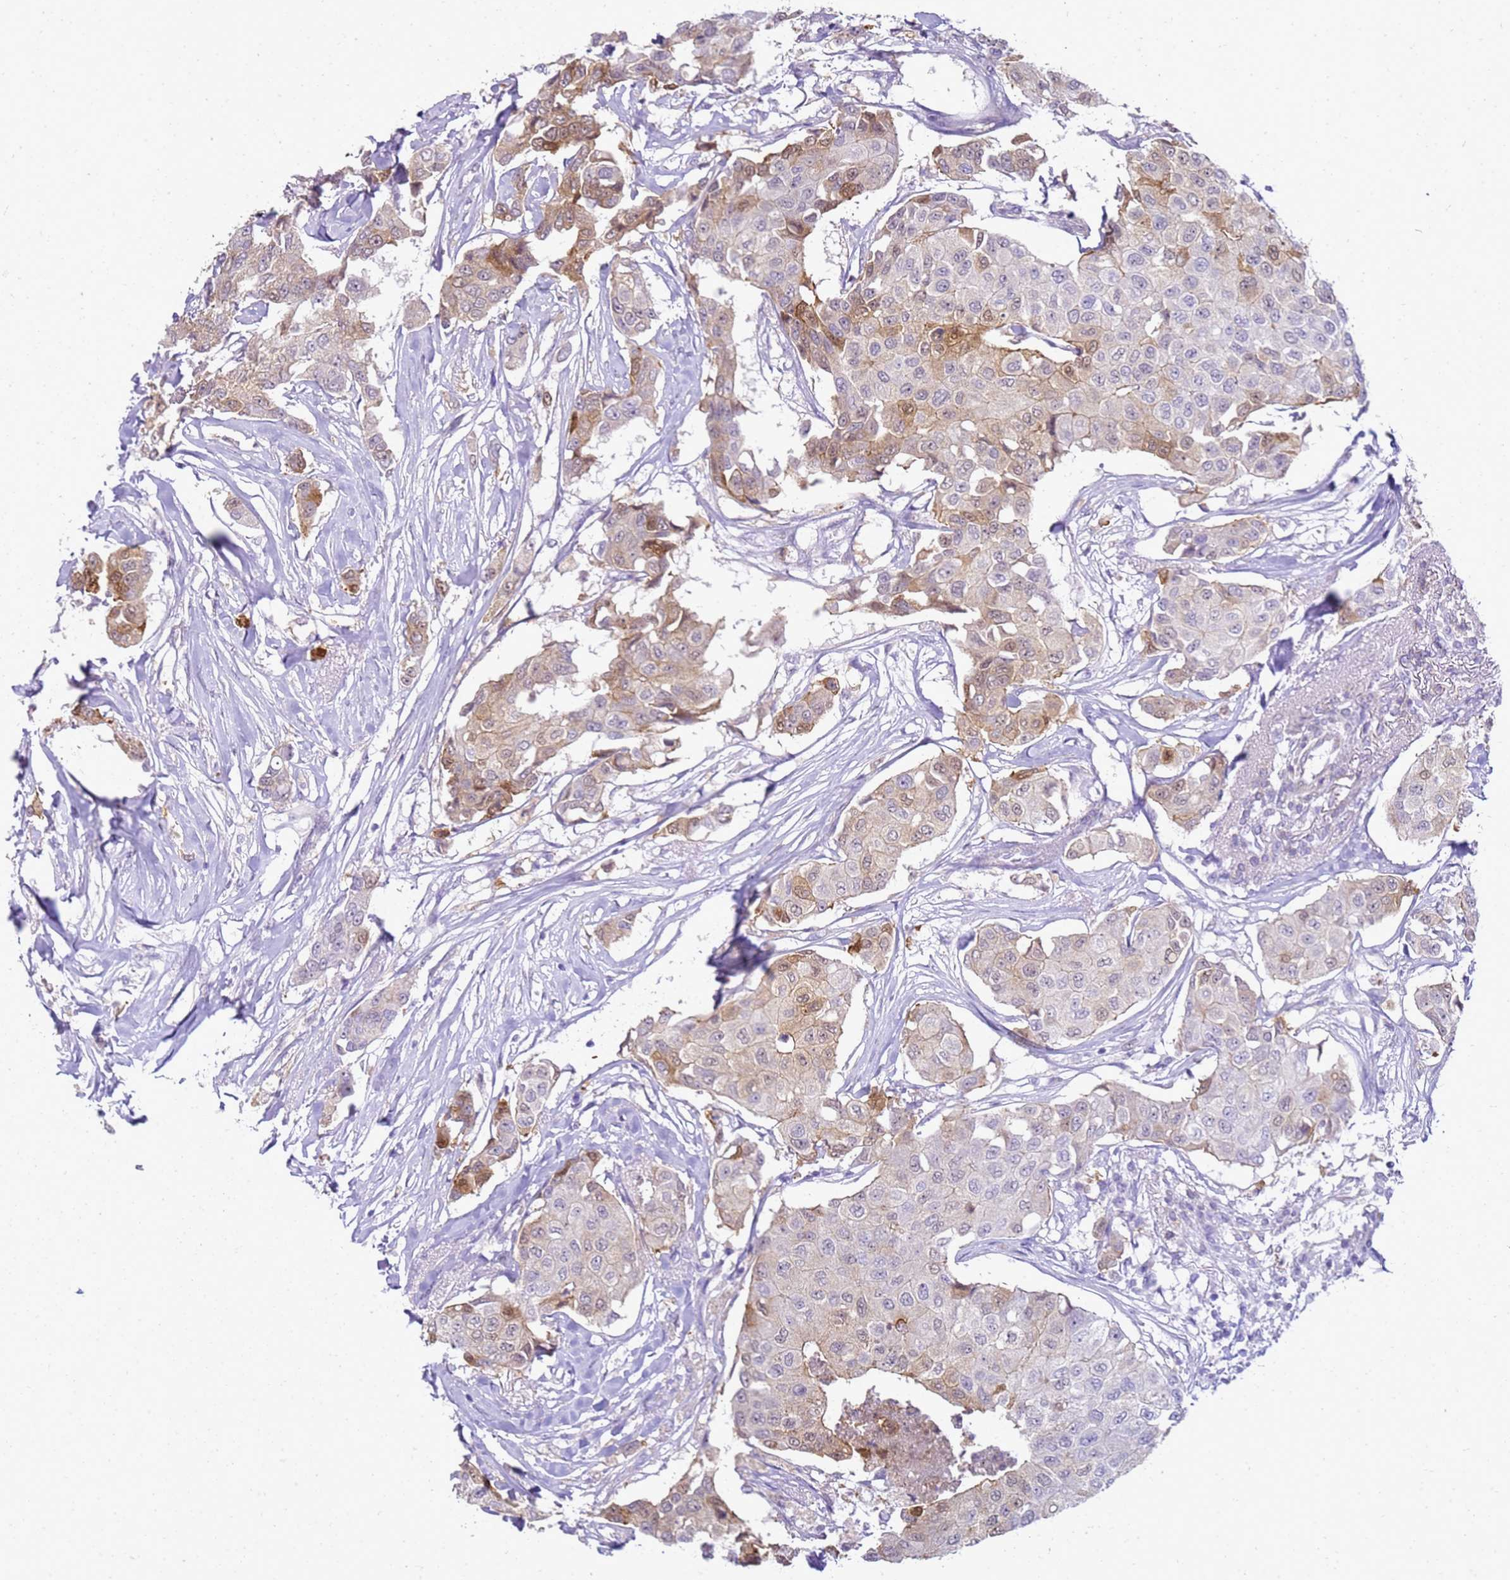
{"staining": {"intensity": "moderate", "quantity": "25%-75%", "location": "cytoplasmic/membranous"}, "tissue": "breast cancer", "cell_type": "Tumor cells", "image_type": "cancer", "snomed": [{"axis": "morphology", "description": "Duct carcinoma"}, {"axis": "topography", "description": "Breast"}], "caption": "This histopathology image displays IHC staining of human breast cancer, with medium moderate cytoplasmic/membranous staining in about 25%-75% of tumor cells.", "gene": "HSPB1", "patient": {"sex": "female", "age": 80}}